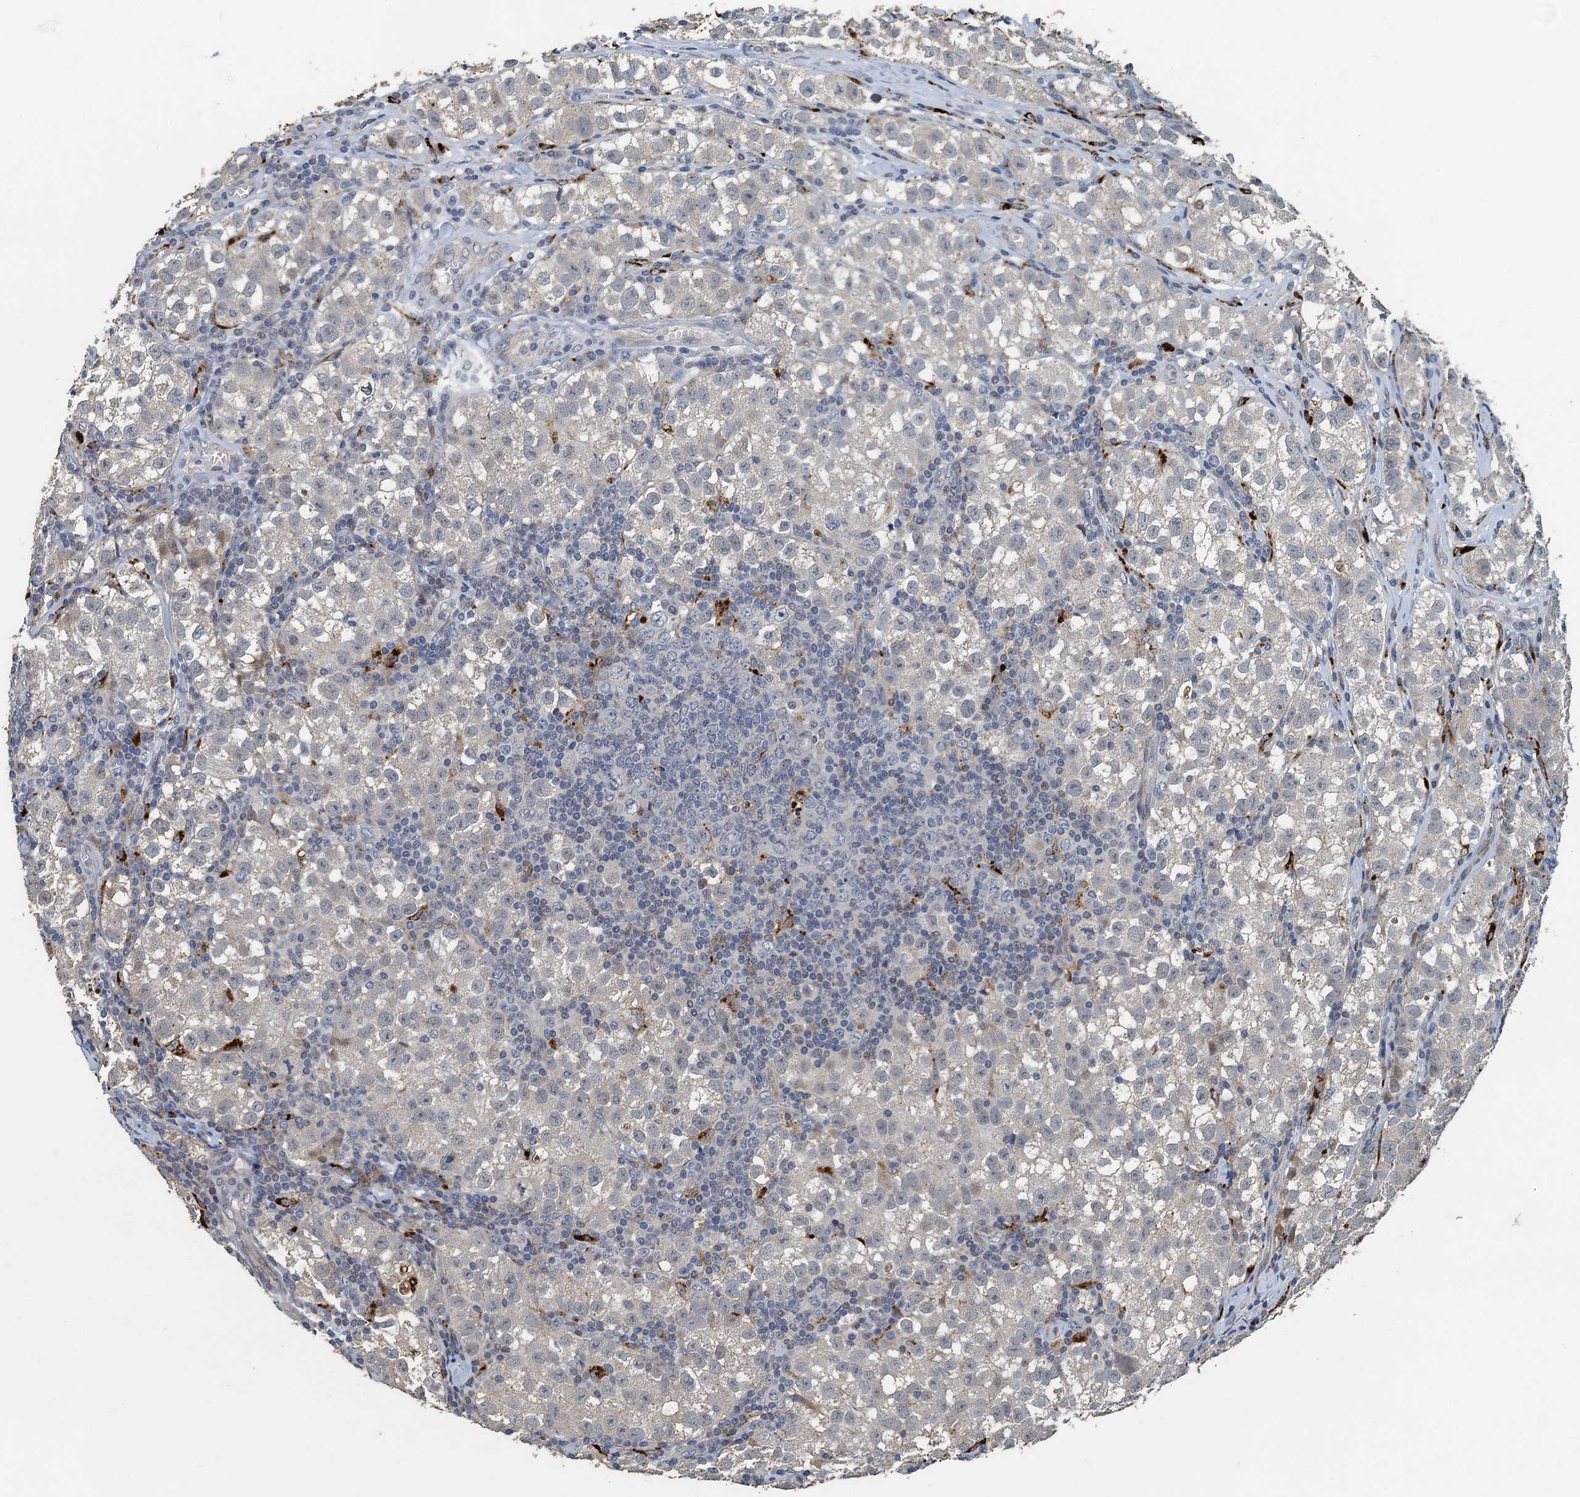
{"staining": {"intensity": "negative", "quantity": "none", "location": "none"}, "tissue": "testis cancer", "cell_type": "Tumor cells", "image_type": "cancer", "snomed": [{"axis": "morphology", "description": "Seminoma, NOS"}, {"axis": "morphology", "description": "Carcinoma, Embryonal, NOS"}, {"axis": "topography", "description": "Testis"}], "caption": "Tumor cells are negative for protein expression in human testis cancer. (DAB (3,3'-diaminobenzidine) IHC, high magnification).", "gene": "AGRN", "patient": {"sex": "male", "age": 43}}